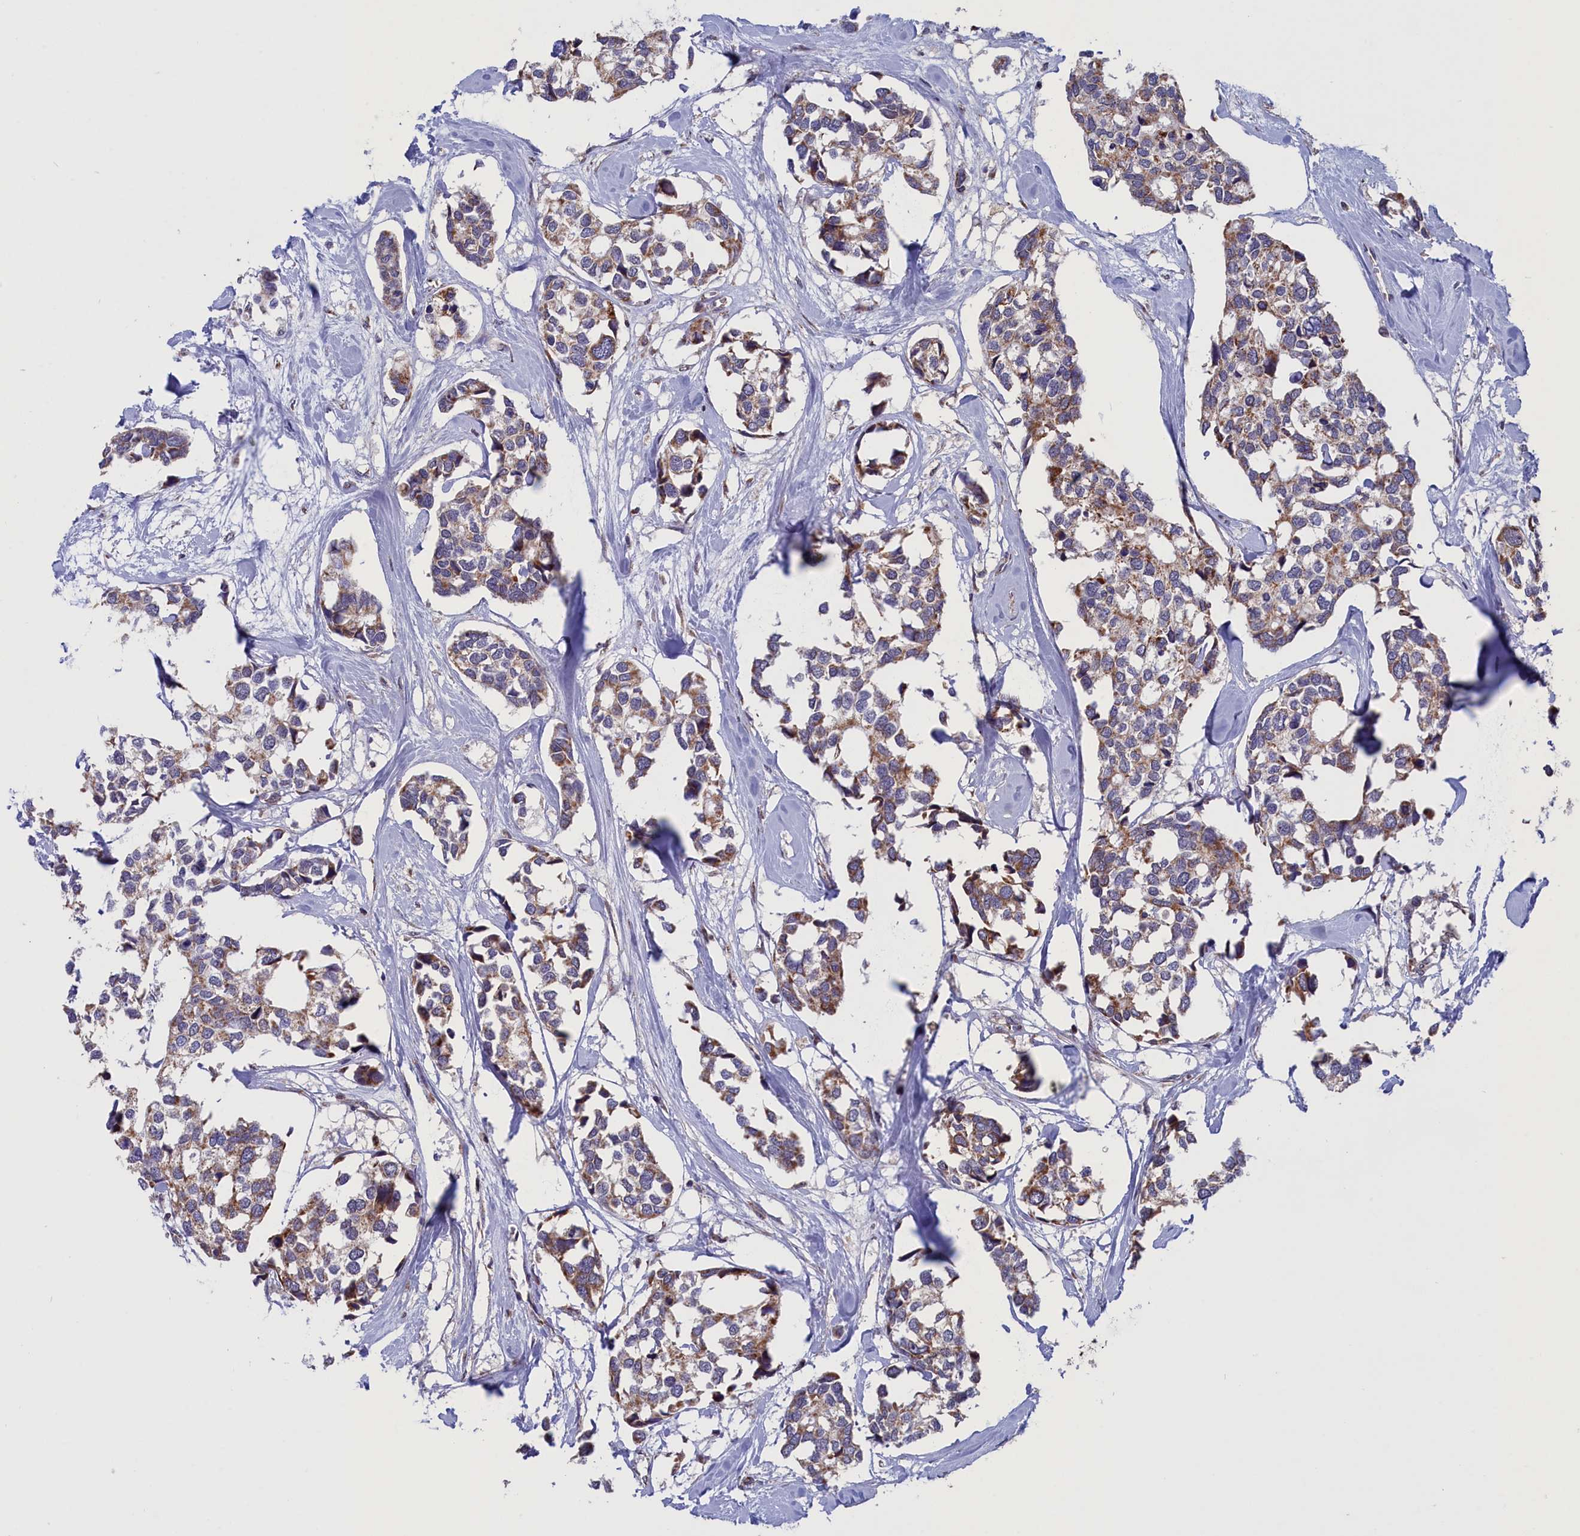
{"staining": {"intensity": "moderate", "quantity": "25%-75%", "location": "cytoplasmic/membranous"}, "tissue": "breast cancer", "cell_type": "Tumor cells", "image_type": "cancer", "snomed": [{"axis": "morphology", "description": "Duct carcinoma"}, {"axis": "topography", "description": "Breast"}], "caption": "Immunohistochemistry (IHC) of infiltrating ductal carcinoma (breast) exhibits medium levels of moderate cytoplasmic/membranous staining in about 25%-75% of tumor cells.", "gene": "TIMM44", "patient": {"sex": "female", "age": 83}}